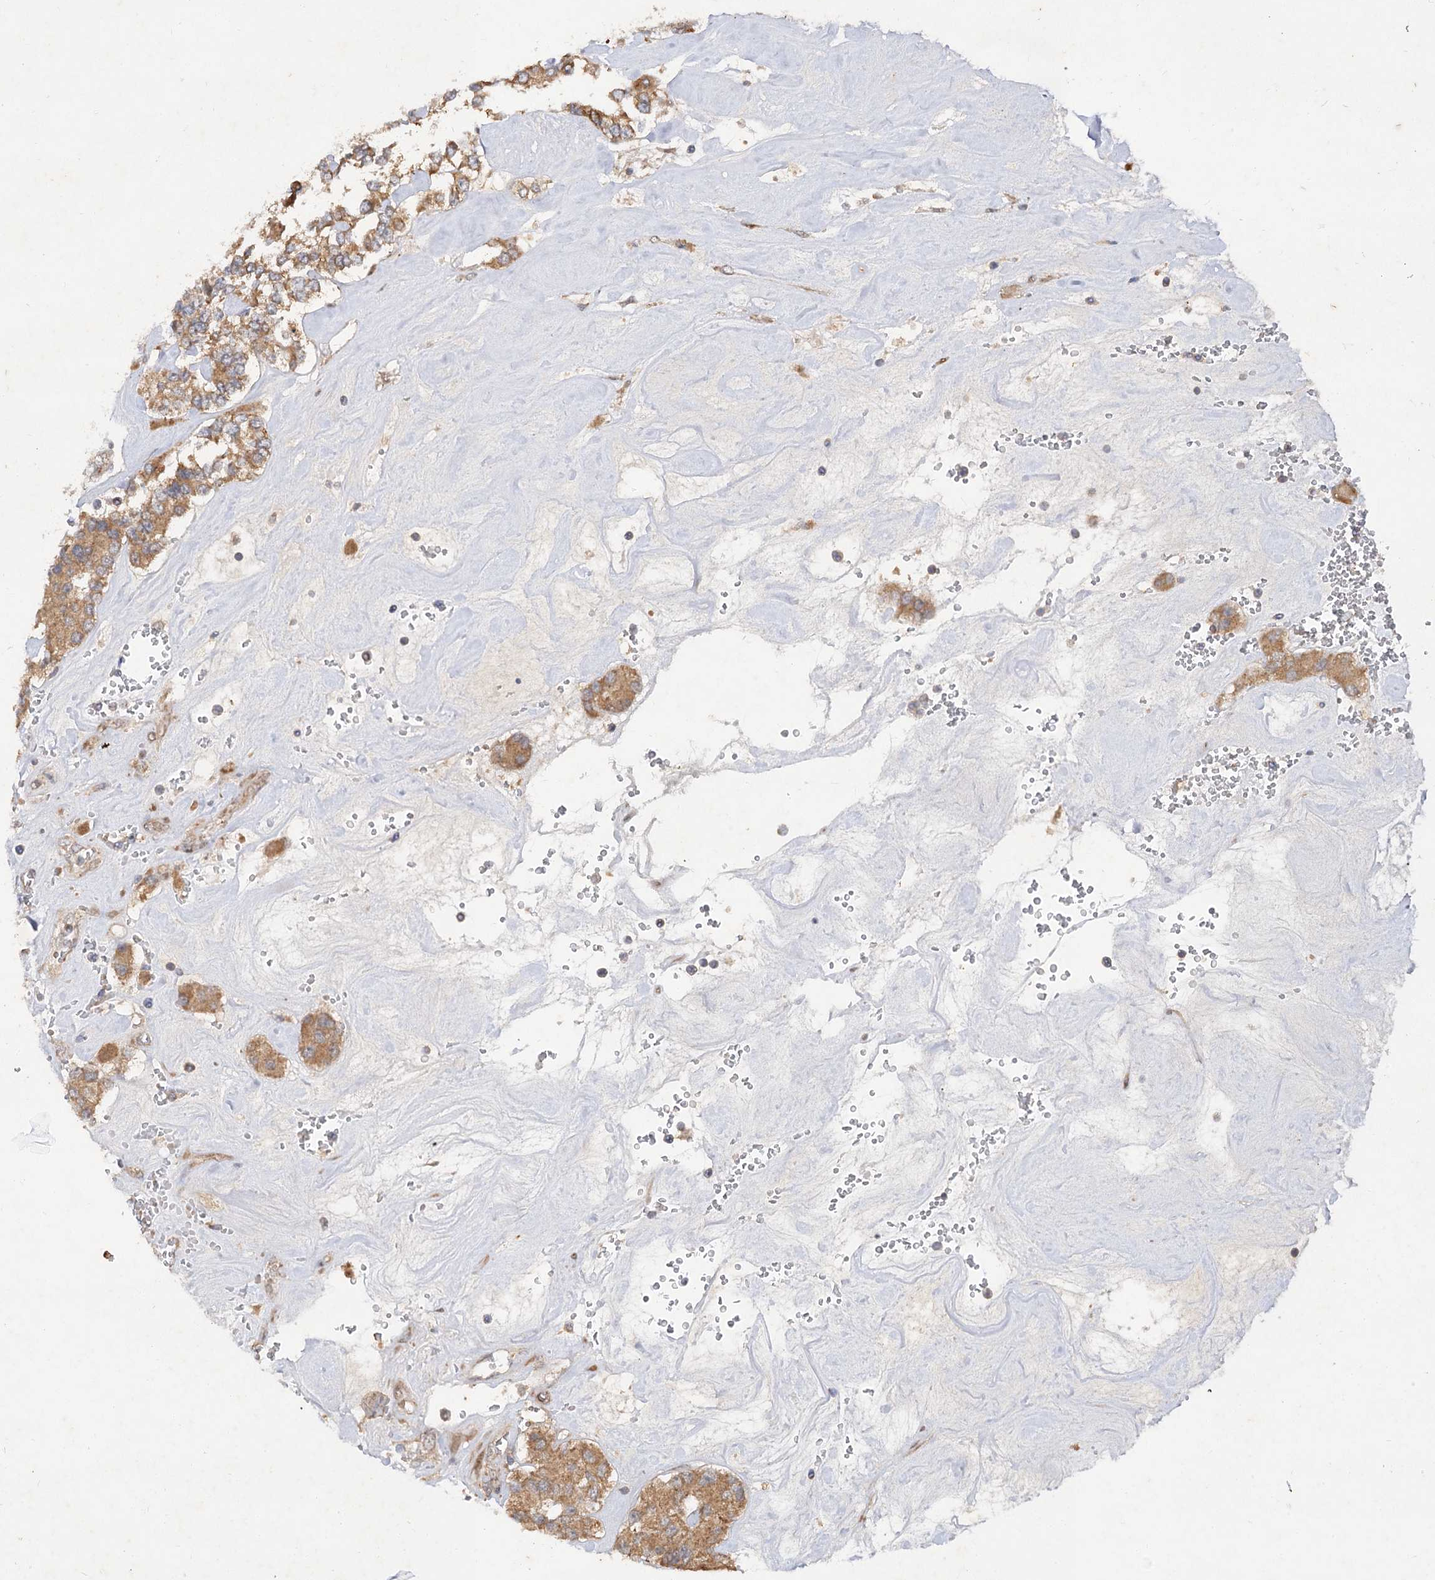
{"staining": {"intensity": "moderate", "quantity": ">75%", "location": "cytoplasmic/membranous"}, "tissue": "carcinoid", "cell_type": "Tumor cells", "image_type": "cancer", "snomed": [{"axis": "morphology", "description": "Carcinoid, malignant, NOS"}, {"axis": "topography", "description": "Pancreas"}], "caption": "Malignant carcinoid stained with a protein marker shows moderate staining in tumor cells.", "gene": "FBXW8", "patient": {"sex": "male", "age": 41}}